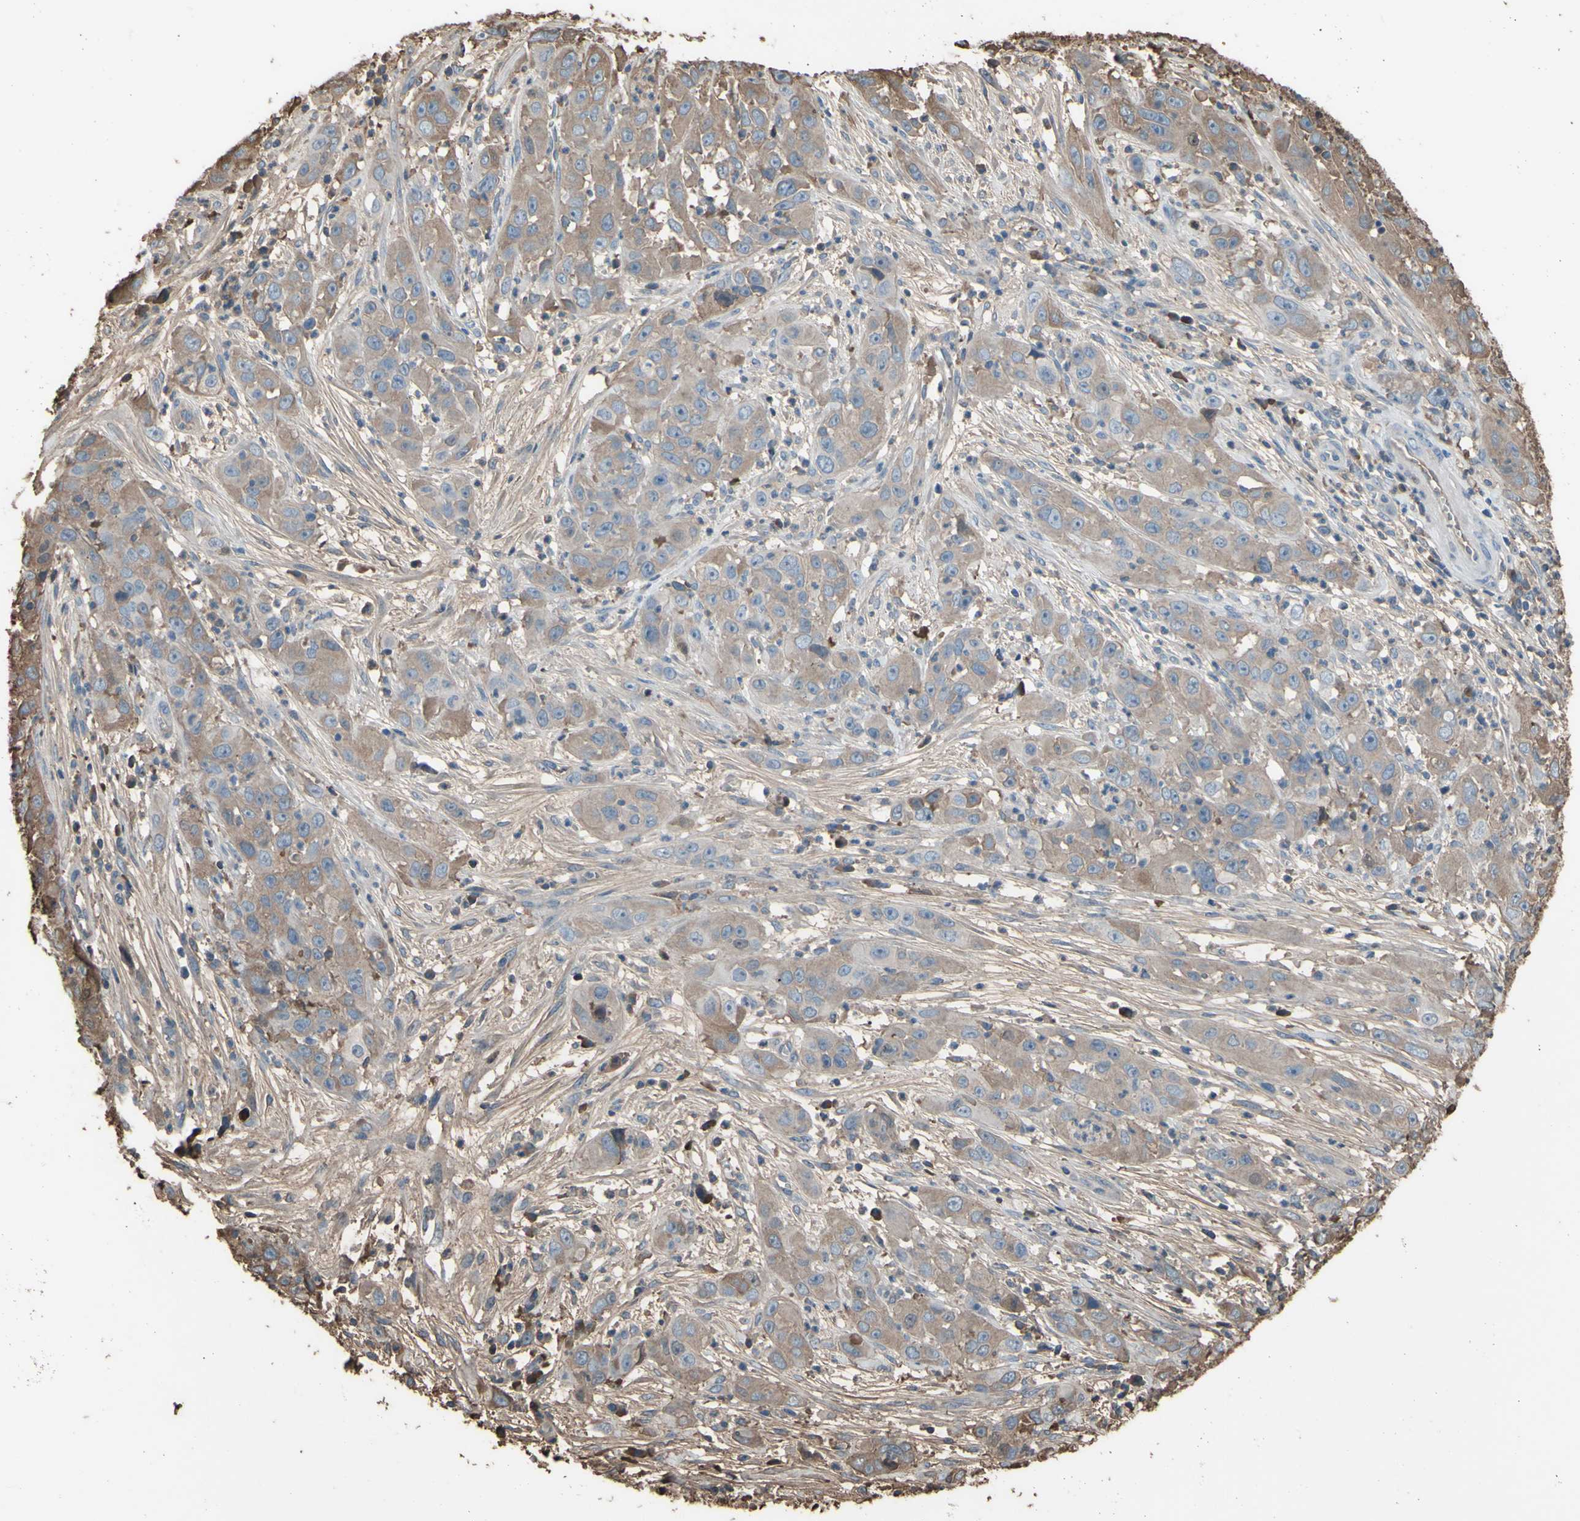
{"staining": {"intensity": "weak", "quantity": "25%-75%", "location": "cytoplasmic/membranous"}, "tissue": "cervical cancer", "cell_type": "Tumor cells", "image_type": "cancer", "snomed": [{"axis": "morphology", "description": "Squamous cell carcinoma, NOS"}, {"axis": "topography", "description": "Cervix"}], "caption": "Immunohistochemical staining of human cervical cancer (squamous cell carcinoma) demonstrates low levels of weak cytoplasmic/membranous staining in approximately 25%-75% of tumor cells. Using DAB (brown) and hematoxylin (blue) stains, captured at high magnification using brightfield microscopy.", "gene": "PTGDS", "patient": {"sex": "female", "age": 32}}